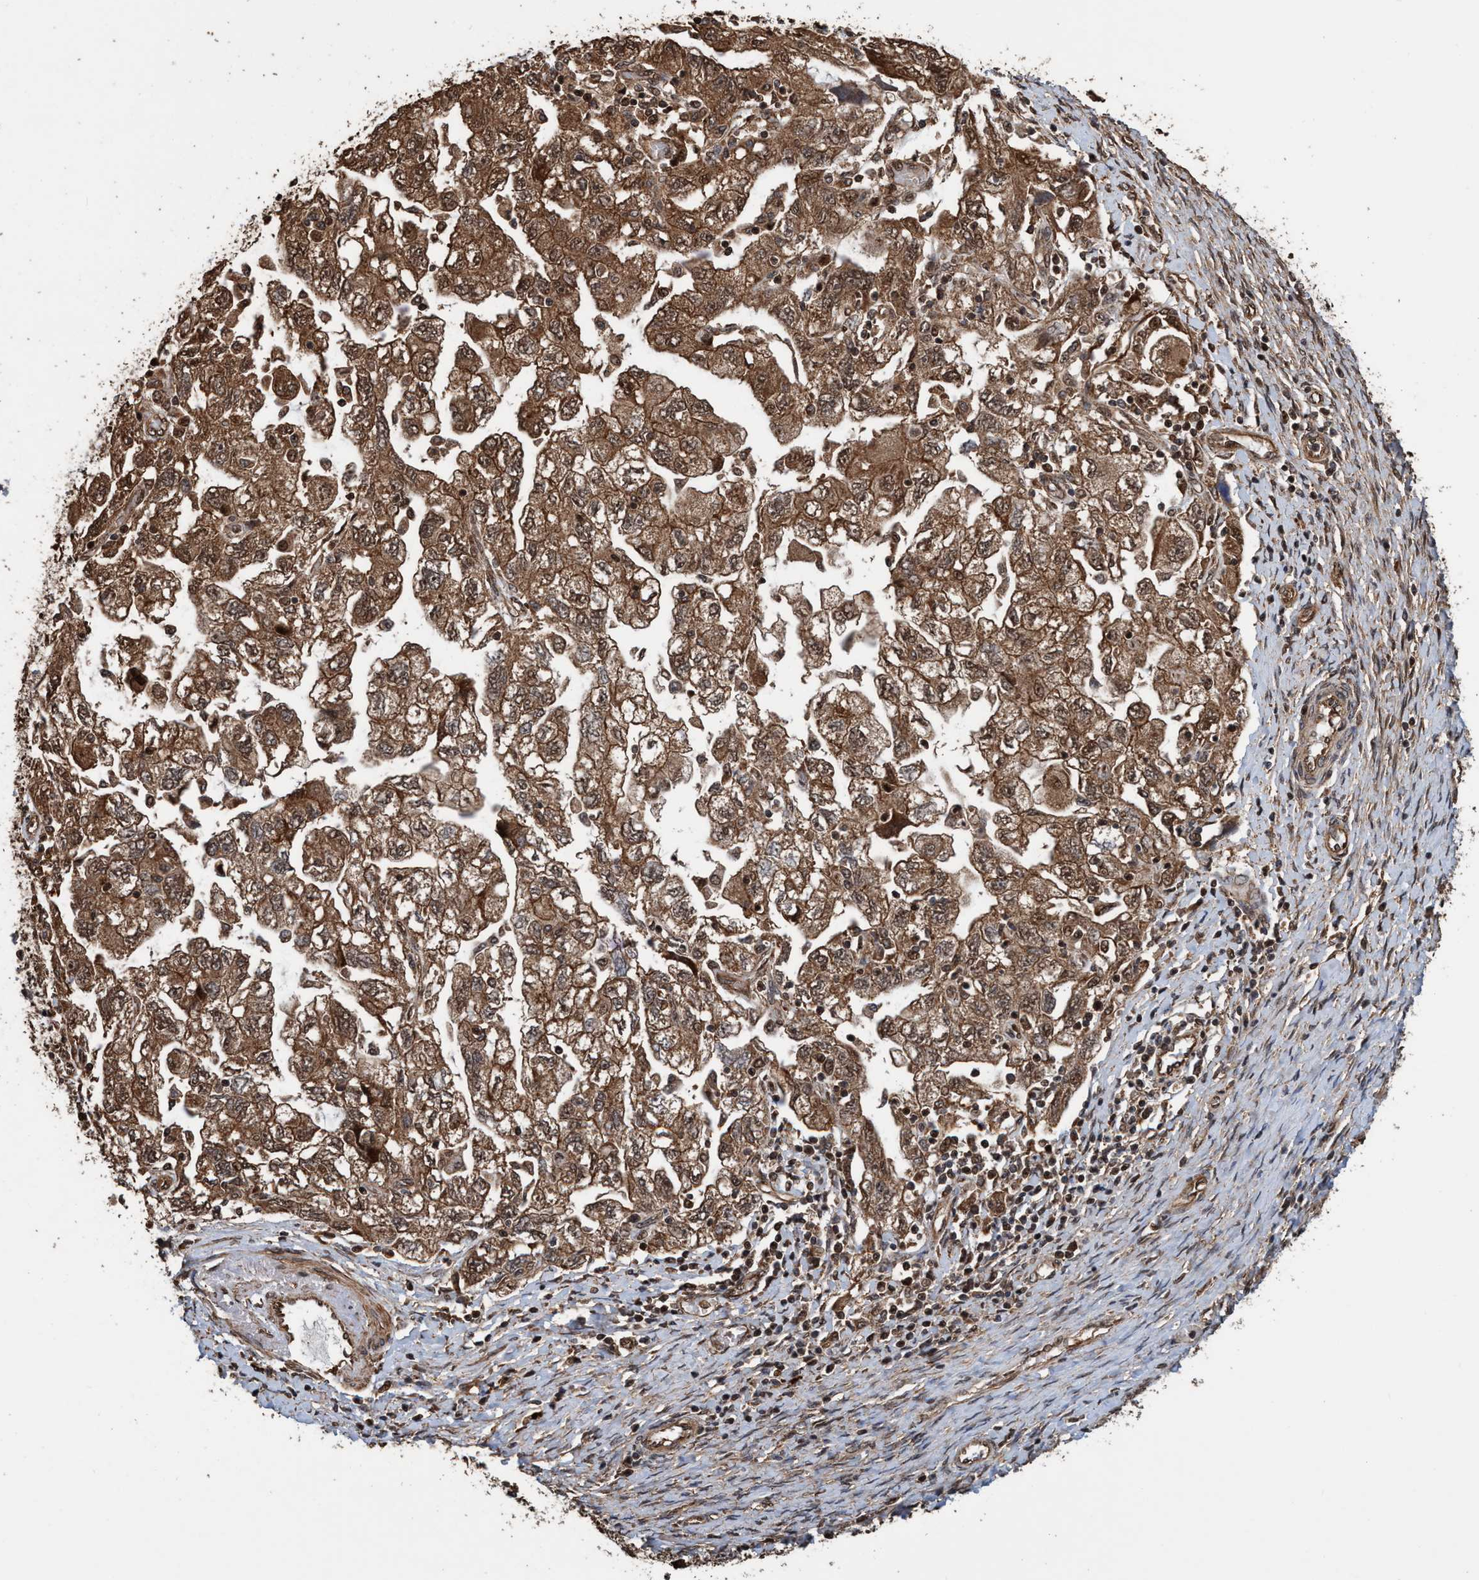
{"staining": {"intensity": "moderate", "quantity": ">75%", "location": "cytoplasmic/membranous,nuclear"}, "tissue": "ovarian cancer", "cell_type": "Tumor cells", "image_type": "cancer", "snomed": [{"axis": "morphology", "description": "Carcinoma, NOS"}, {"axis": "morphology", "description": "Cystadenocarcinoma, serous, NOS"}, {"axis": "topography", "description": "Ovary"}], "caption": "Tumor cells reveal medium levels of moderate cytoplasmic/membranous and nuclear expression in approximately >75% of cells in ovarian cancer. (DAB IHC, brown staining for protein, blue staining for nuclei).", "gene": "TRPC7", "patient": {"sex": "female", "age": 69}}